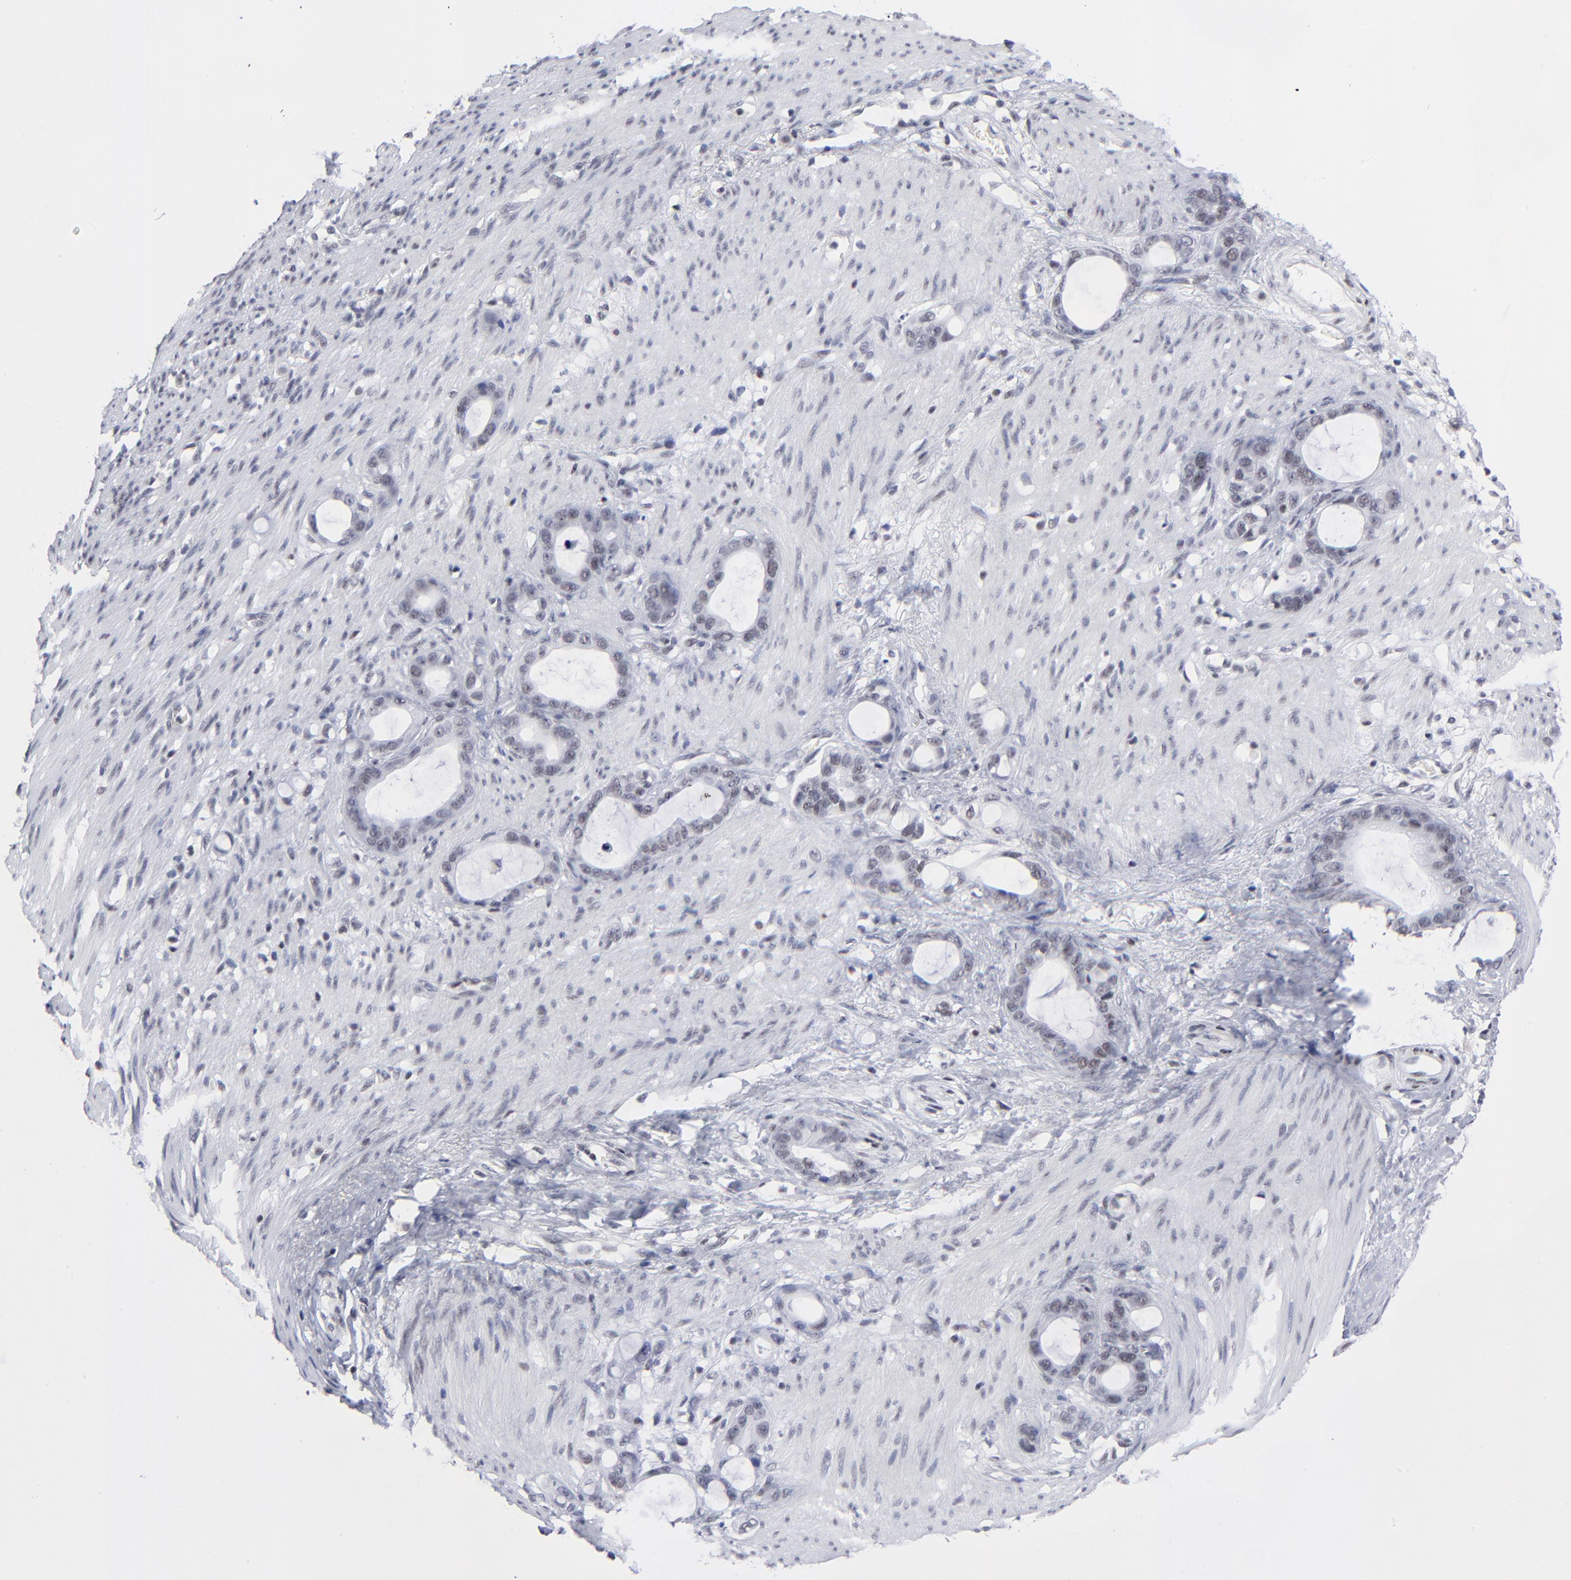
{"staining": {"intensity": "weak", "quantity": "25%-75%", "location": "nuclear"}, "tissue": "stomach cancer", "cell_type": "Tumor cells", "image_type": "cancer", "snomed": [{"axis": "morphology", "description": "Adenocarcinoma, NOS"}, {"axis": "topography", "description": "Stomach"}], "caption": "Human stomach cancer stained with a brown dye shows weak nuclear positive positivity in about 25%-75% of tumor cells.", "gene": "SP2", "patient": {"sex": "female", "age": 75}}